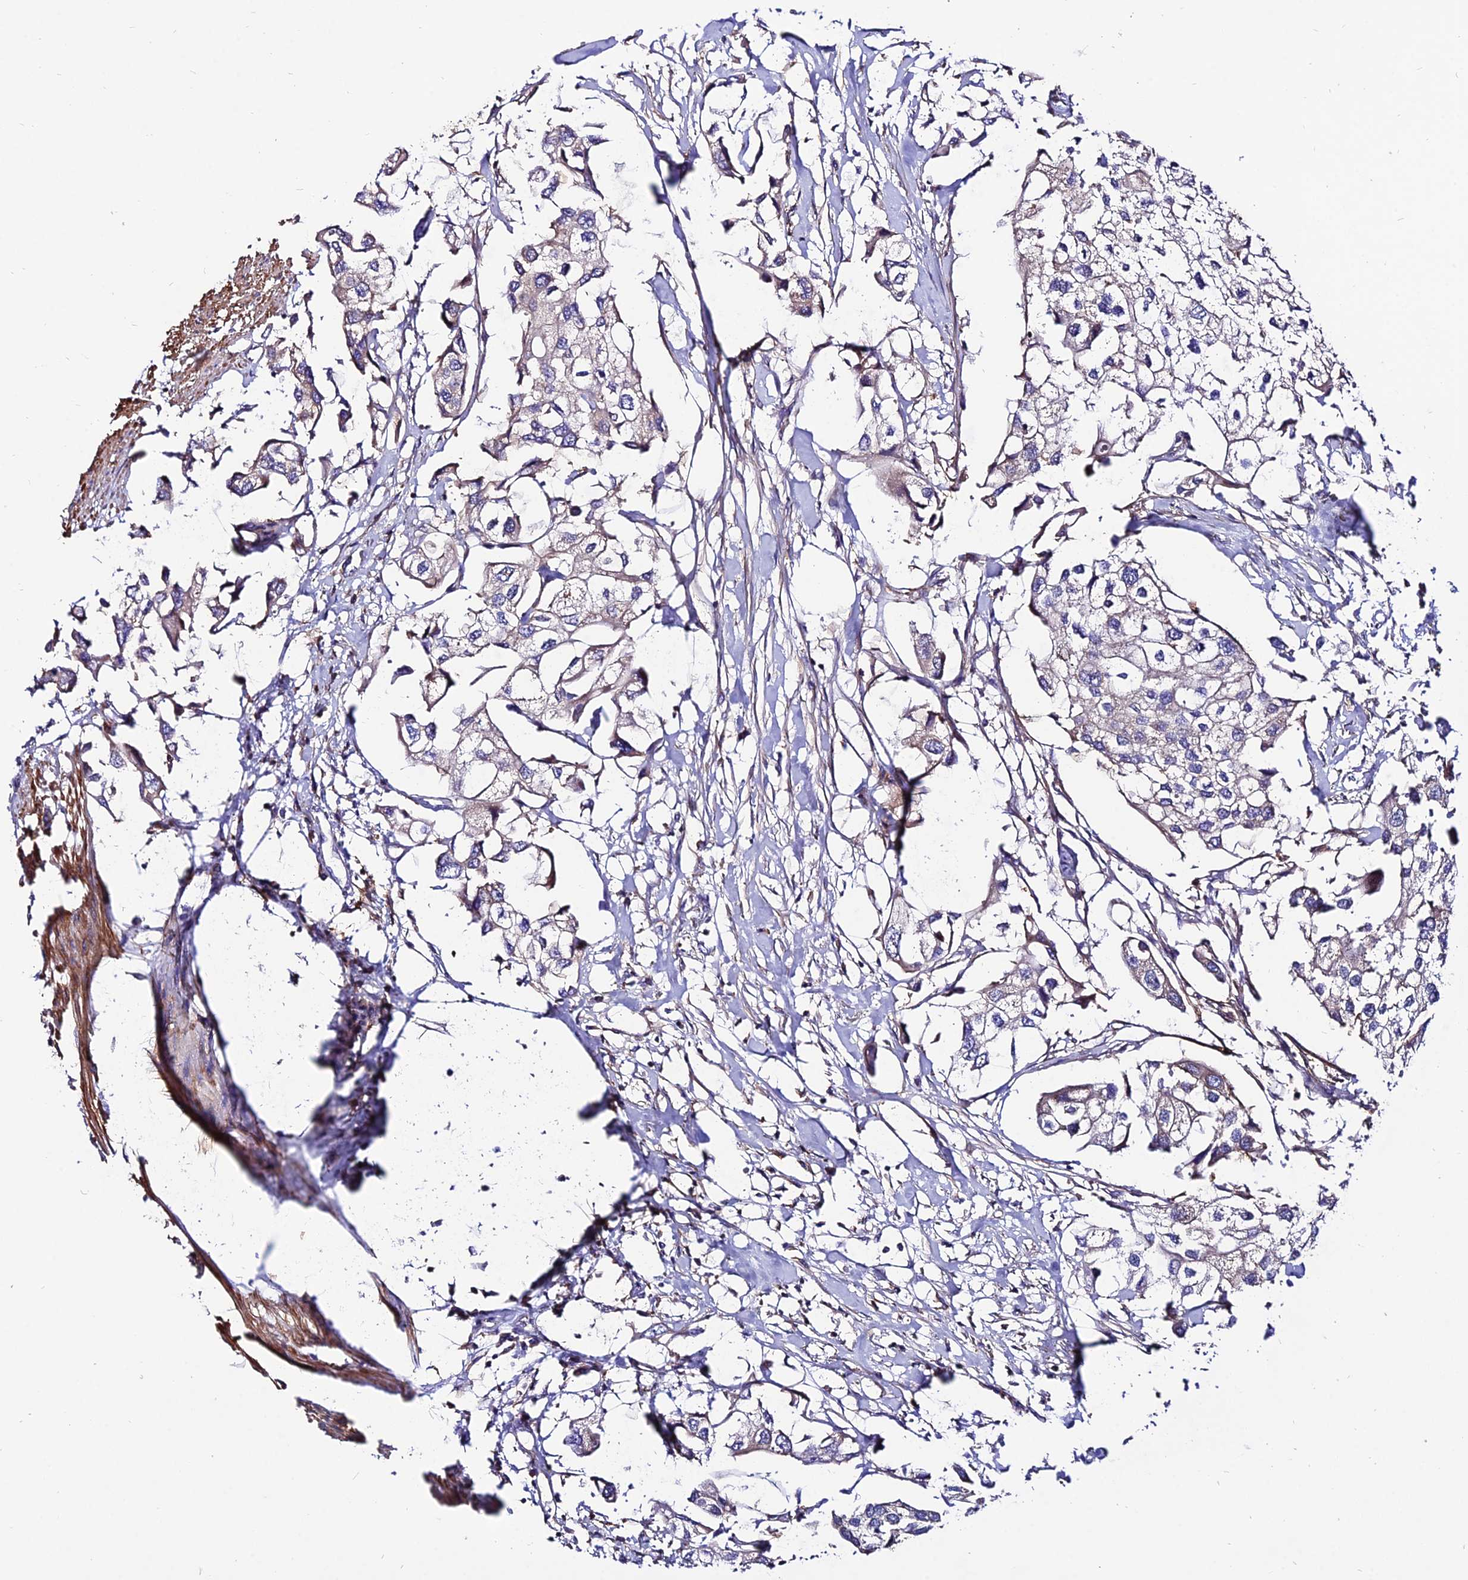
{"staining": {"intensity": "negative", "quantity": "none", "location": "none"}, "tissue": "urothelial cancer", "cell_type": "Tumor cells", "image_type": "cancer", "snomed": [{"axis": "morphology", "description": "Urothelial carcinoma, High grade"}, {"axis": "topography", "description": "Urinary bladder"}], "caption": "The immunohistochemistry (IHC) micrograph has no significant expression in tumor cells of urothelial cancer tissue.", "gene": "PYM1", "patient": {"sex": "male", "age": 64}}